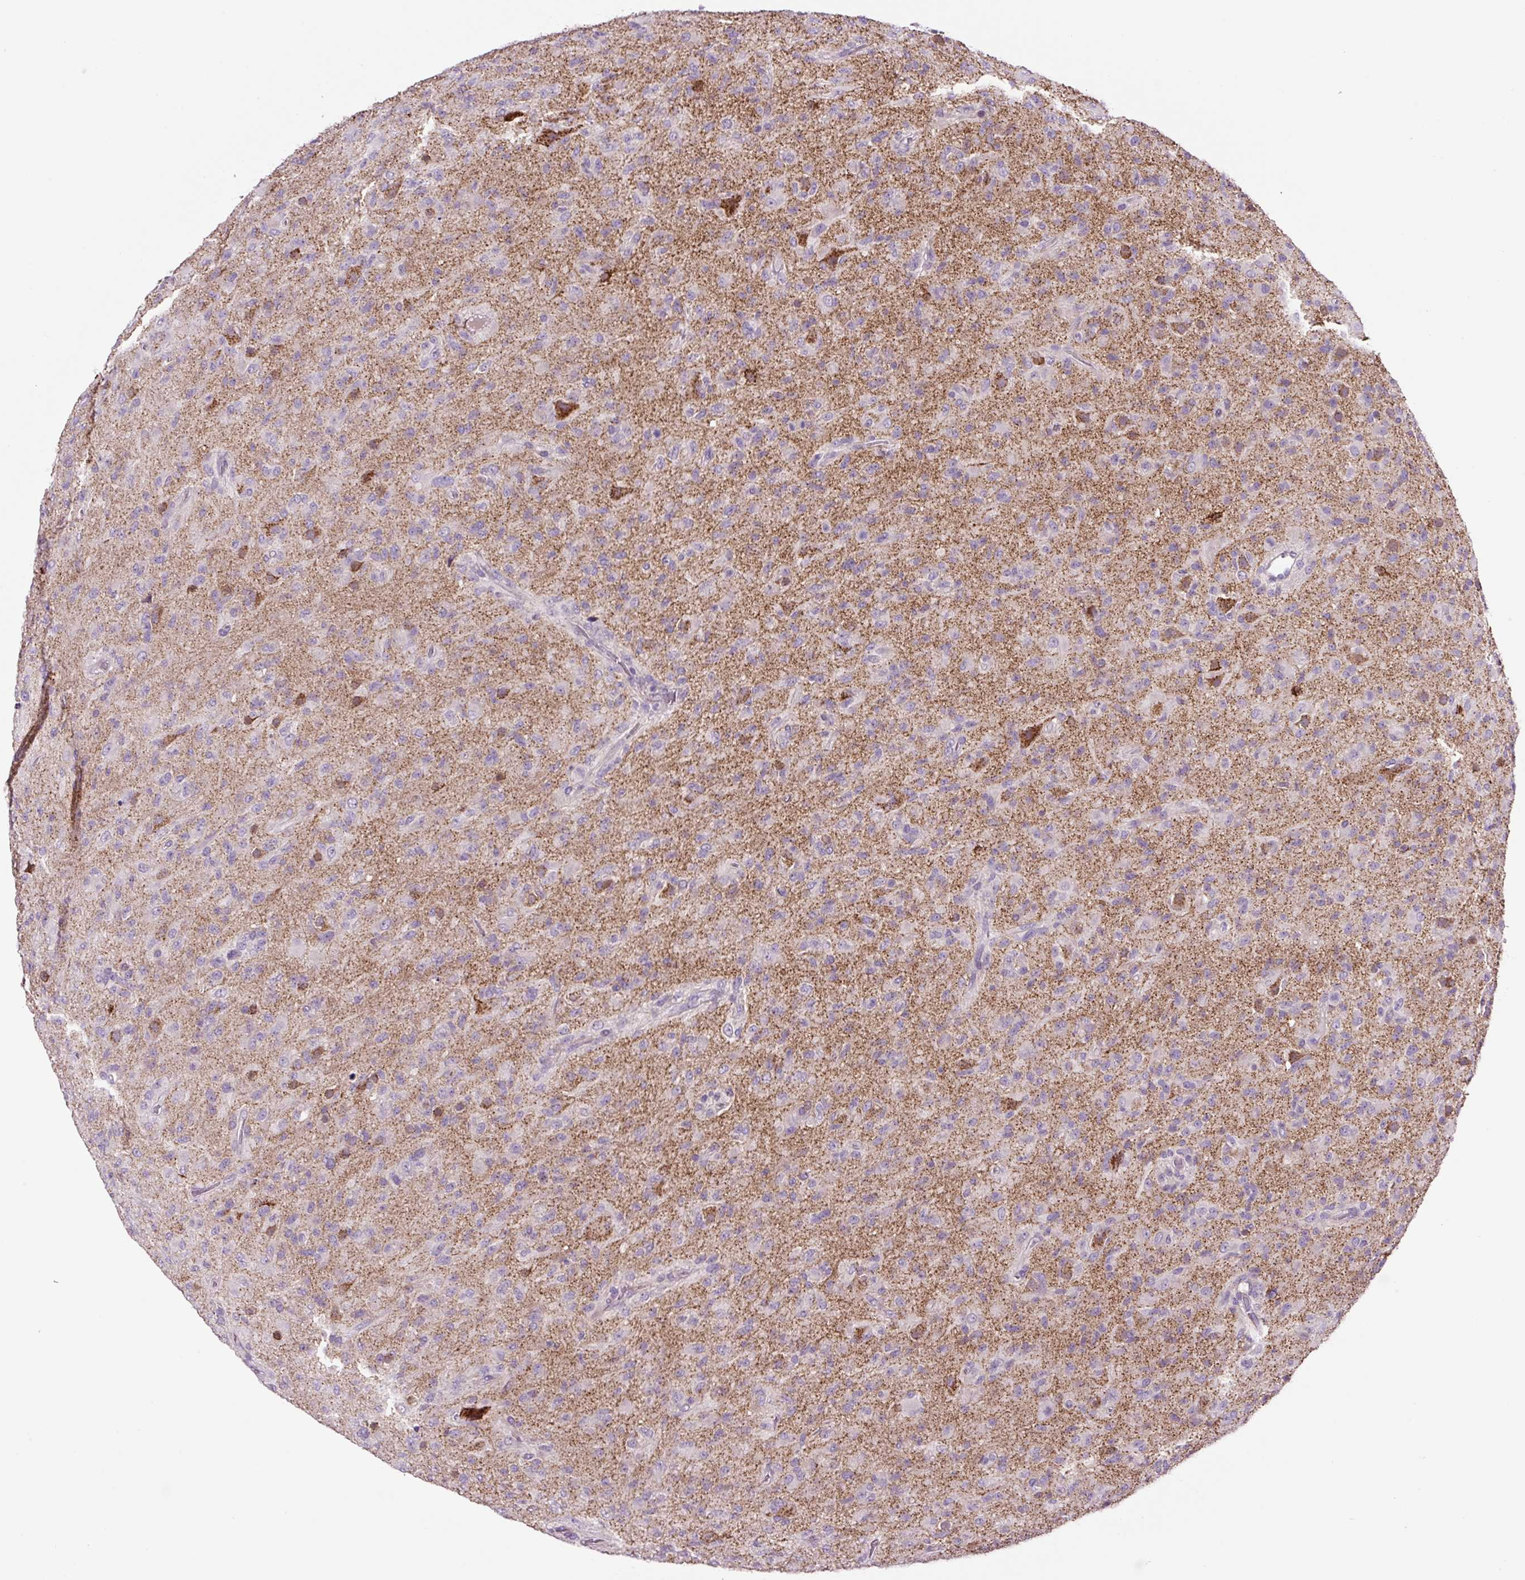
{"staining": {"intensity": "negative", "quantity": "none", "location": "none"}, "tissue": "glioma", "cell_type": "Tumor cells", "image_type": "cancer", "snomed": [{"axis": "morphology", "description": "Glioma, malignant, Low grade"}, {"axis": "topography", "description": "Brain"}], "caption": "There is no significant expression in tumor cells of malignant glioma (low-grade).", "gene": "OGDHL", "patient": {"sex": "male", "age": 65}}